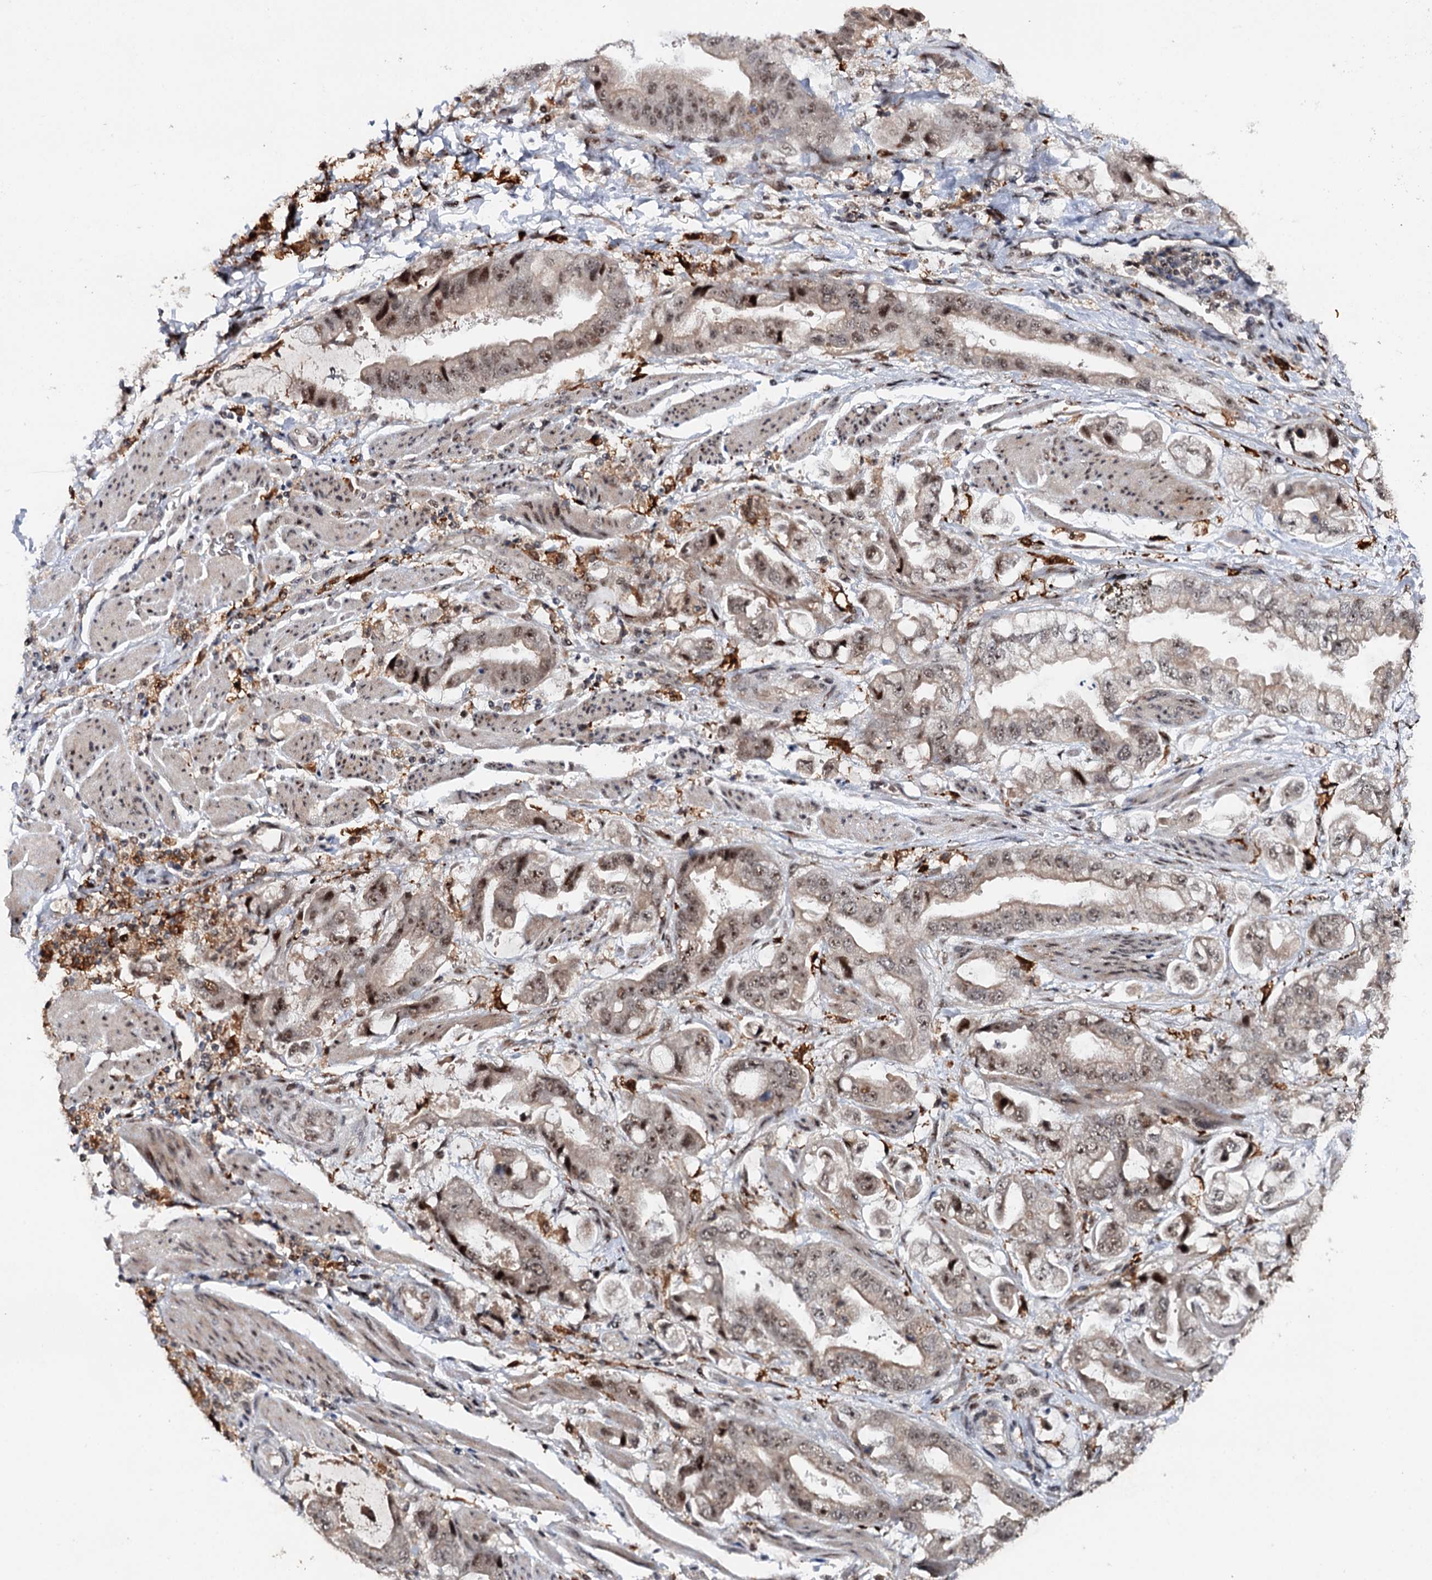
{"staining": {"intensity": "moderate", "quantity": "25%-75%", "location": "nuclear"}, "tissue": "stomach cancer", "cell_type": "Tumor cells", "image_type": "cancer", "snomed": [{"axis": "morphology", "description": "Adenocarcinoma, NOS"}, {"axis": "topography", "description": "Stomach"}], "caption": "Protein staining of adenocarcinoma (stomach) tissue shows moderate nuclear expression in approximately 25%-75% of tumor cells. (DAB = brown stain, brightfield microscopy at high magnification).", "gene": "BUD13", "patient": {"sex": "male", "age": 62}}